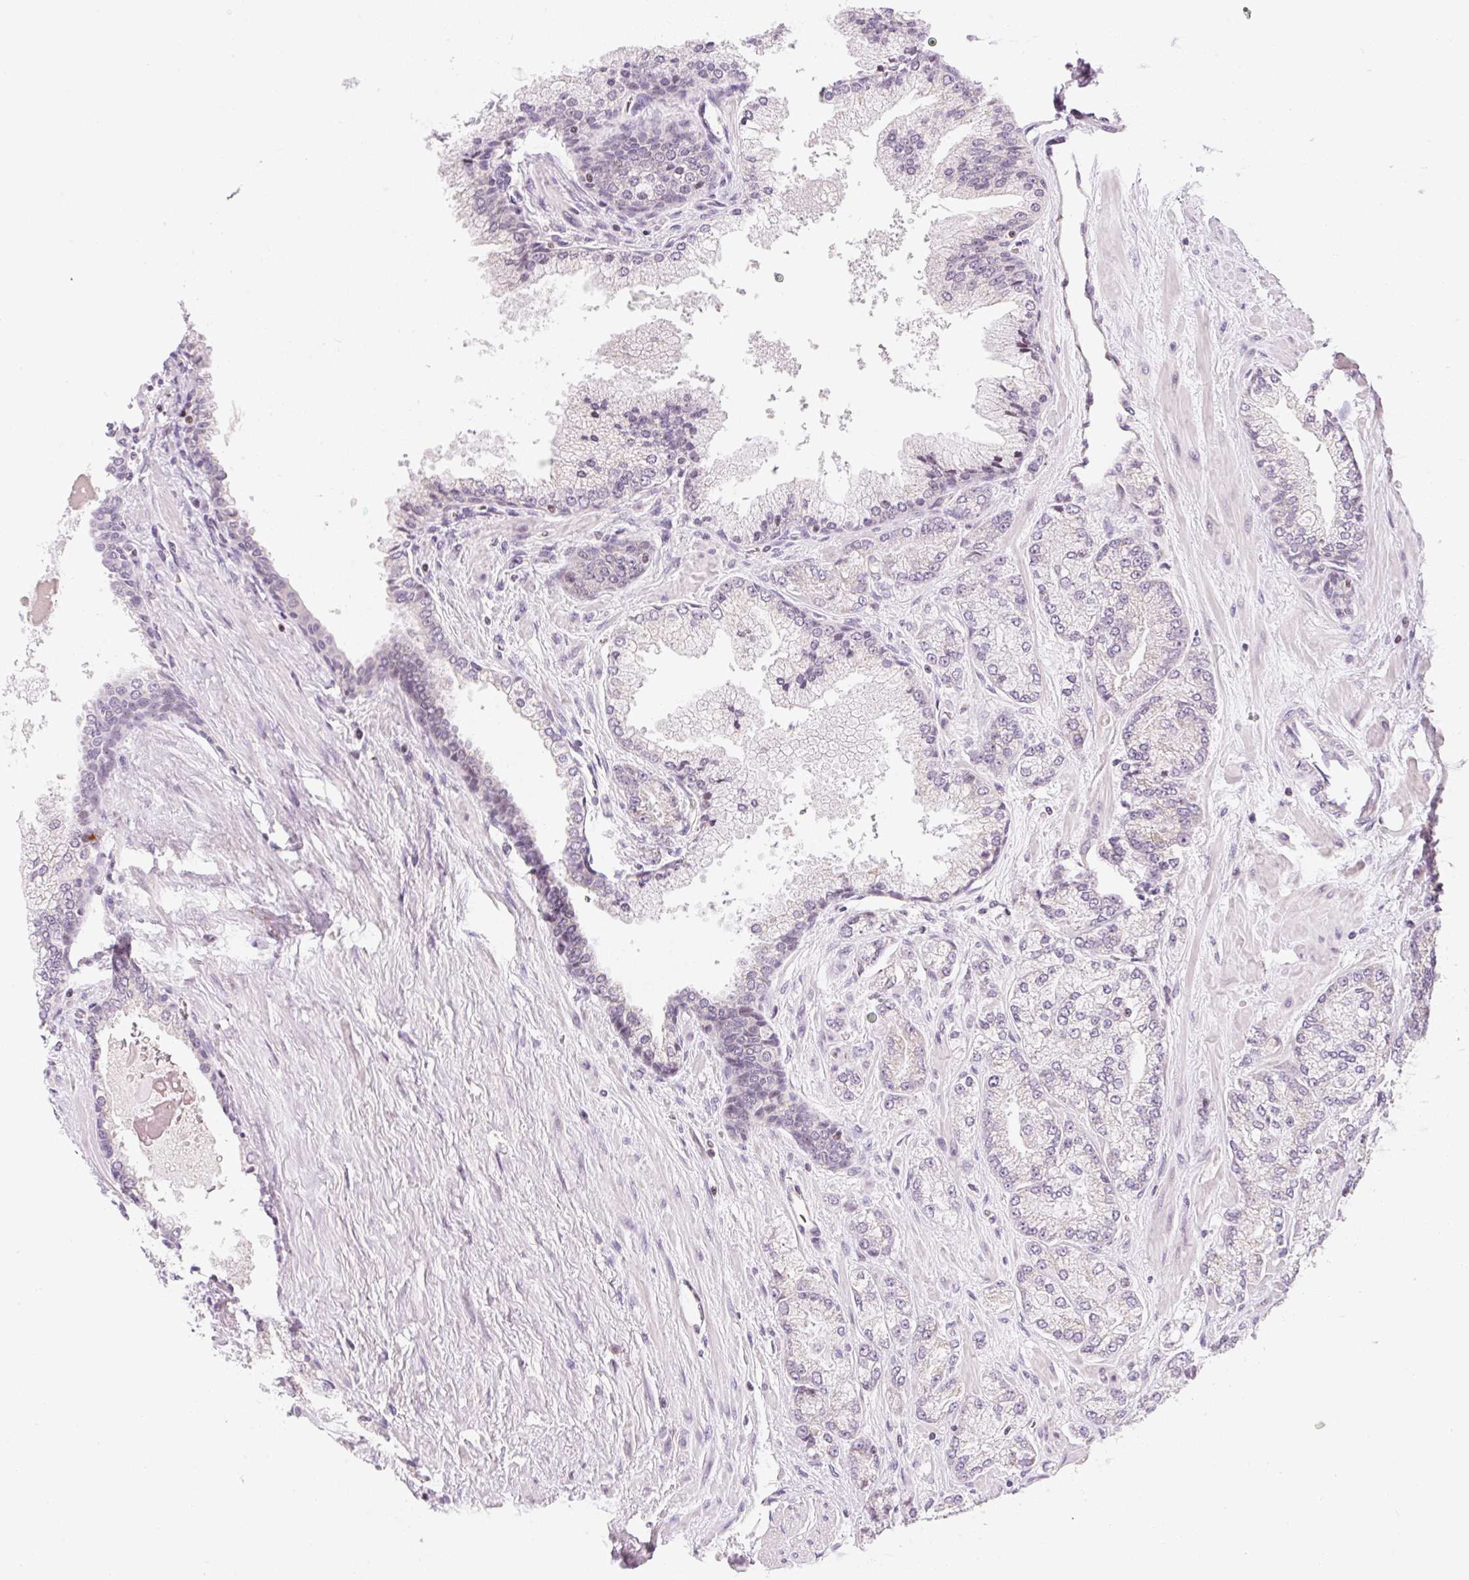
{"staining": {"intensity": "negative", "quantity": "none", "location": "none"}, "tissue": "prostate cancer", "cell_type": "Tumor cells", "image_type": "cancer", "snomed": [{"axis": "morphology", "description": "Adenocarcinoma, High grade"}, {"axis": "topography", "description": "Prostate"}], "caption": "IHC image of neoplastic tissue: prostate cancer stained with DAB (3,3'-diaminobenzidine) displays no significant protein expression in tumor cells.", "gene": "CASKIN1", "patient": {"sex": "male", "age": 68}}